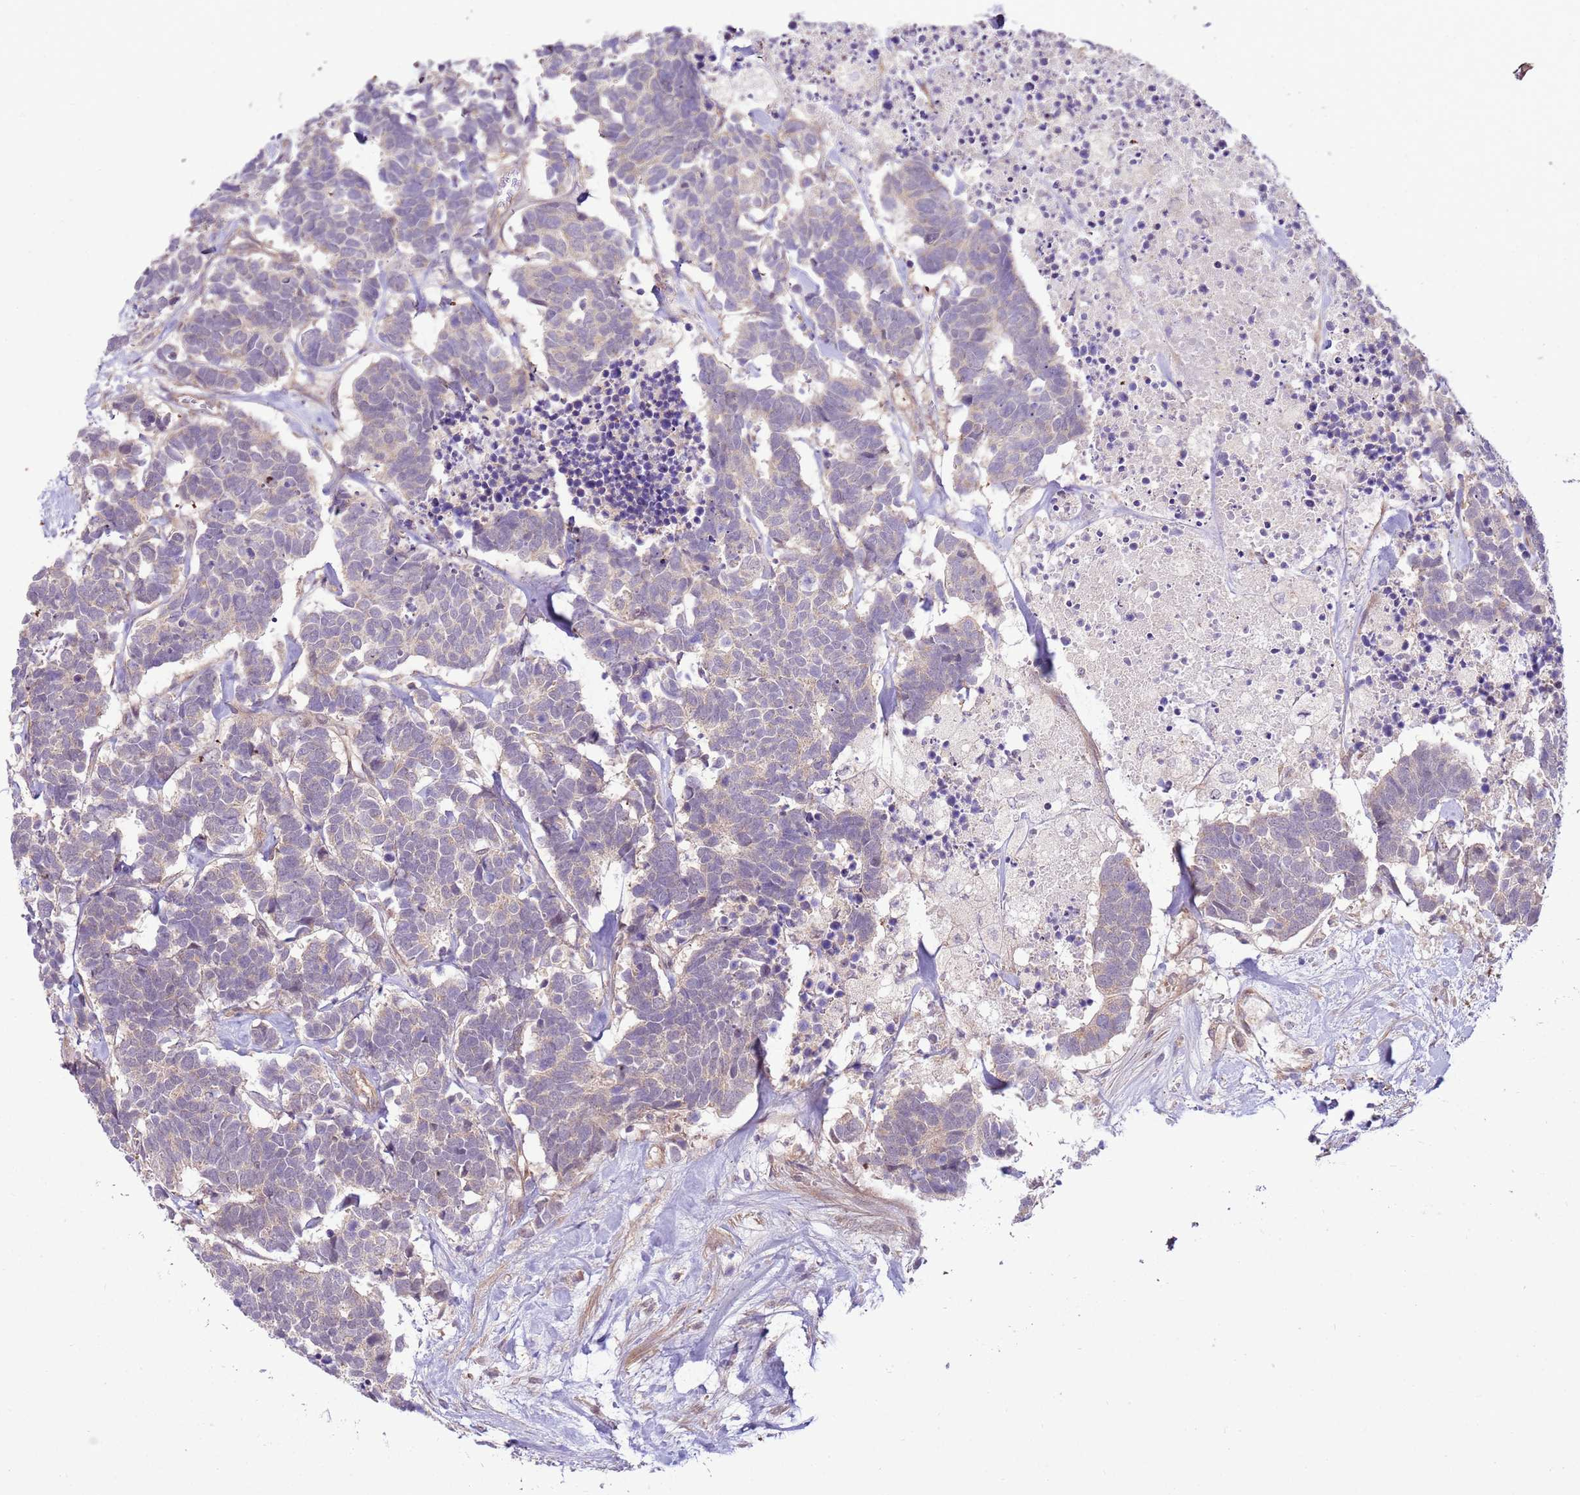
{"staining": {"intensity": "weak", "quantity": "25%-75%", "location": "cytoplasmic/membranous"}, "tissue": "carcinoid", "cell_type": "Tumor cells", "image_type": "cancer", "snomed": [{"axis": "morphology", "description": "Carcinoma, NOS"}, {"axis": "morphology", "description": "Carcinoid, malignant, NOS"}, {"axis": "topography", "description": "Urinary bladder"}], "caption": "Protein expression analysis of malignant carcinoid displays weak cytoplasmic/membranous staining in approximately 25%-75% of tumor cells. The protein of interest is shown in brown color, while the nuclei are stained blue.", "gene": "SCARA3", "patient": {"sex": "male", "age": 57}}